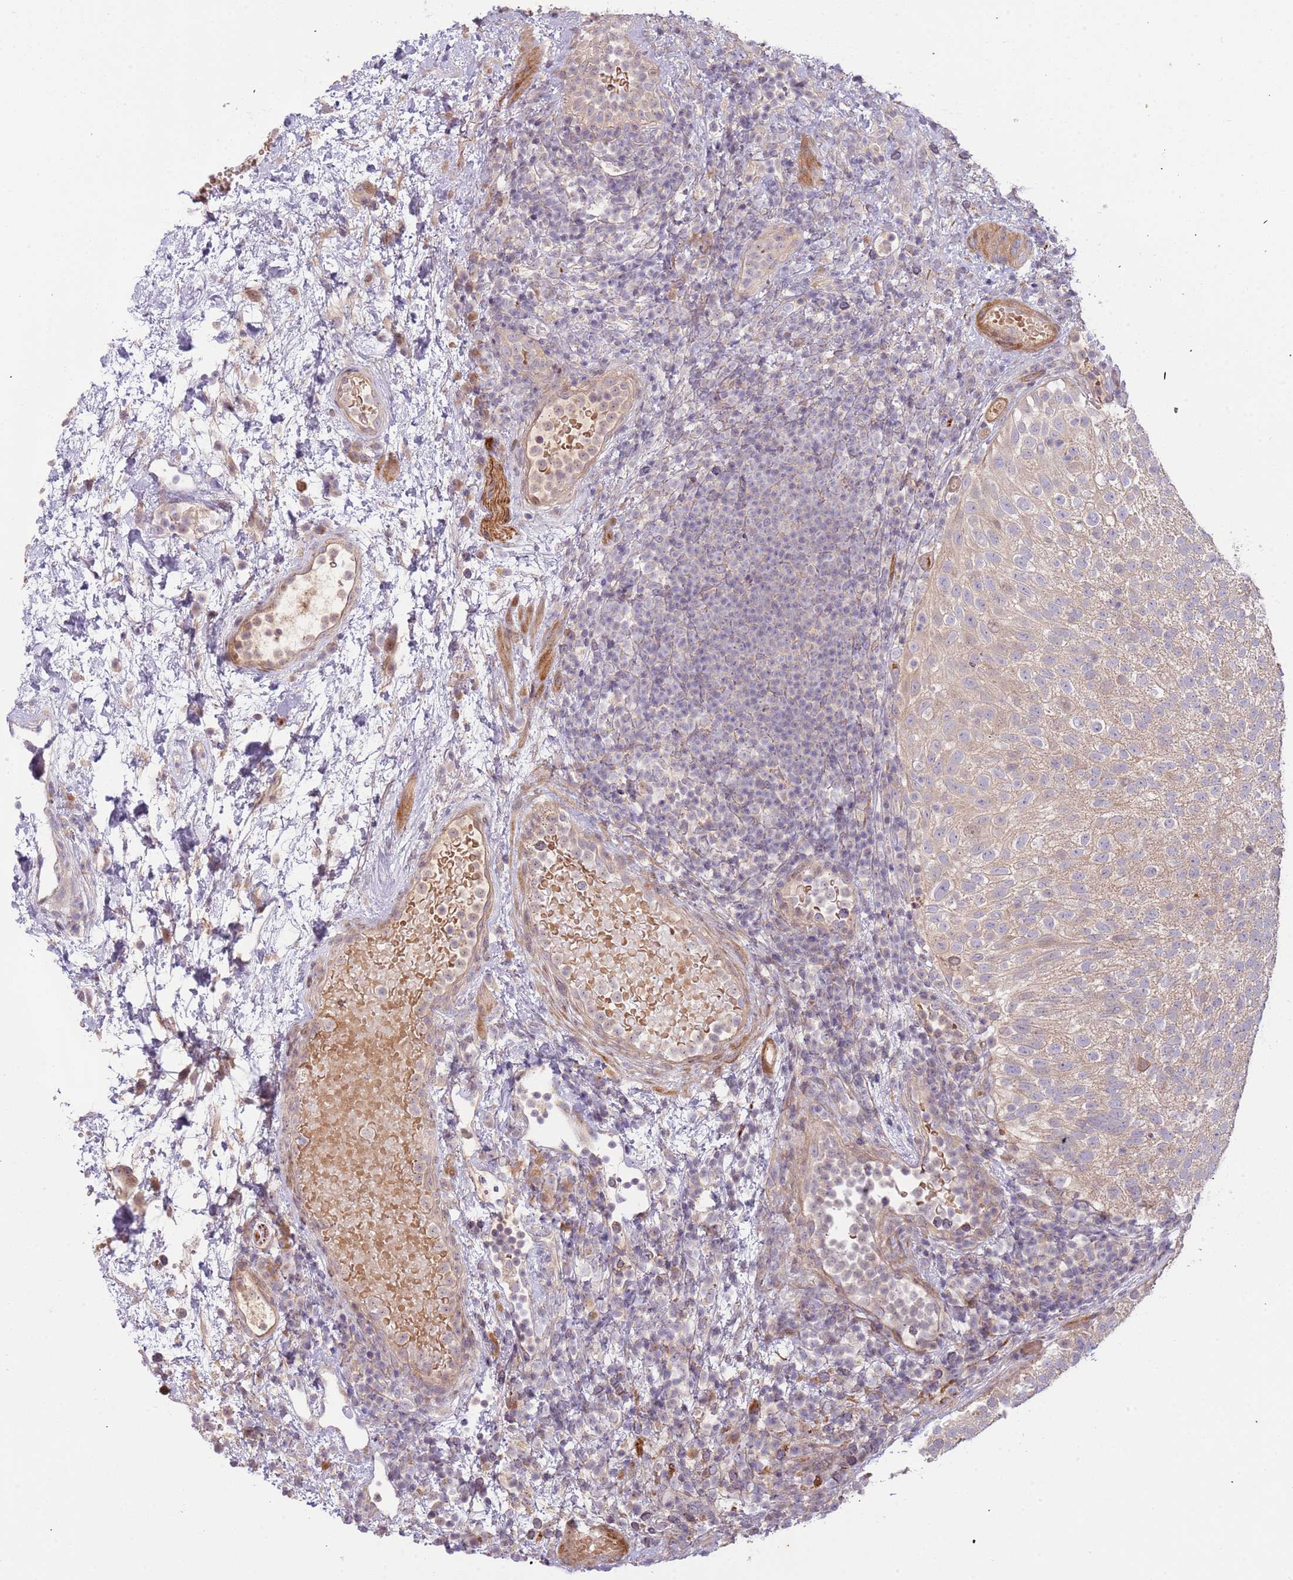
{"staining": {"intensity": "negative", "quantity": "none", "location": "none"}, "tissue": "urothelial cancer", "cell_type": "Tumor cells", "image_type": "cancer", "snomed": [{"axis": "morphology", "description": "Urothelial carcinoma, Low grade"}, {"axis": "topography", "description": "Urinary bladder"}], "caption": "DAB (3,3'-diaminobenzidine) immunohistochemical staining of human urothelial carcinoma (low-grade) exhibits no significant expression in tumor cells. (Immunohistochemistry, brightfield microscopy, high magnification).", "gene": "TRAPPC6B", "patient": {"sex": "male", "age": 78}}